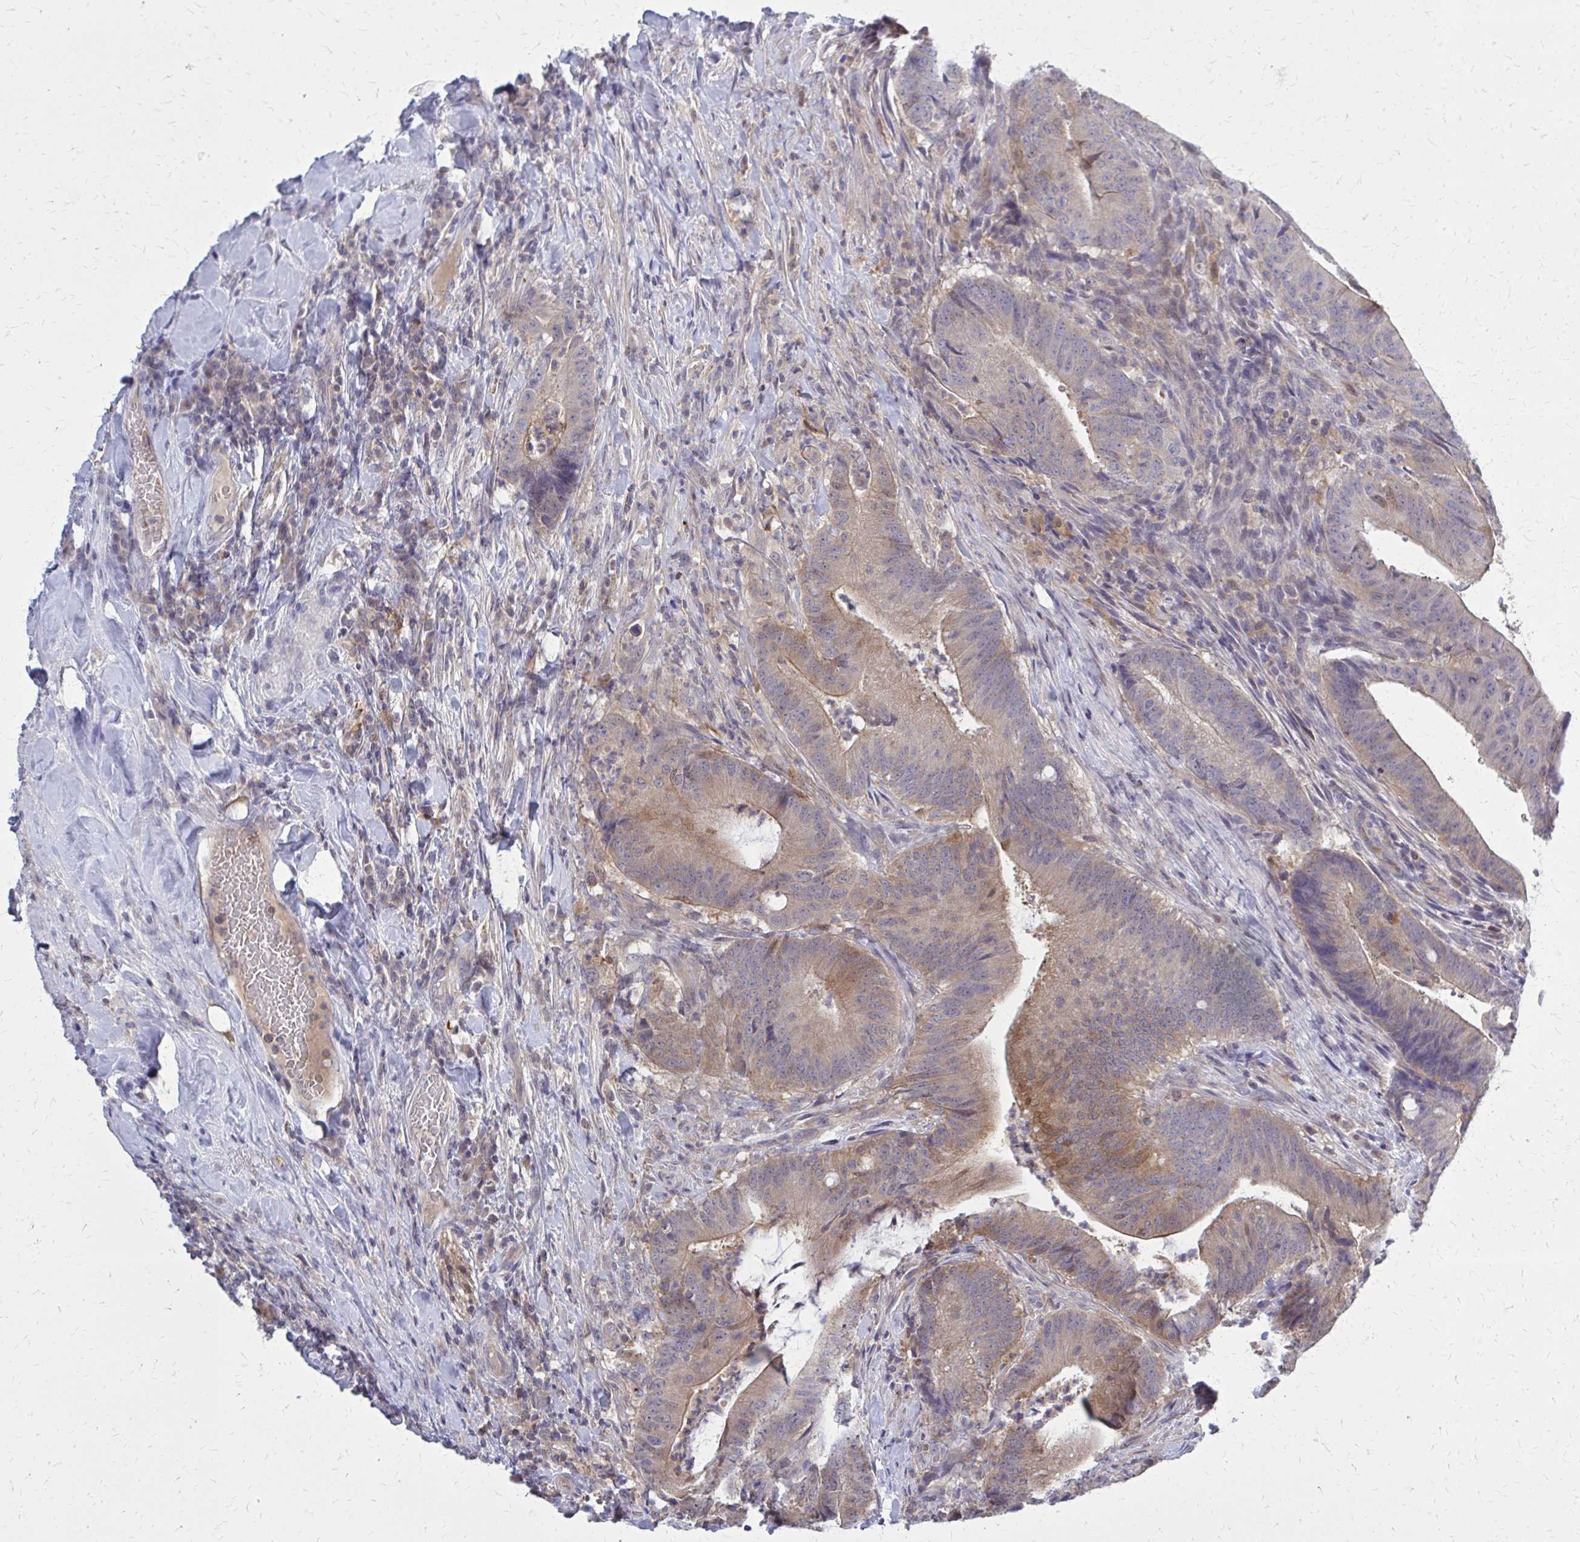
{"staining": {"intensity": "moderate", "quantity": "25%-75%", "location": "cytoplasmic/membranous"}, "tissue": "colorectal cancer", "cell_type": "Tumor cells", "image_type": "cancer", "snomed": [{"axis": "morphology", "description": "Adenocarcinoma, NOS"}, {"axis": "topography", "description": "Colon"}], "caption": "The photomicrograph displays immunohistochemical staining of colorectal adenocarcinoma. There is moderate cytoplasmic/membranous expression is appreciated in approximately 25%-75% of tumor cells.", "gene": "DBI", "patient": {"sex": "female", "age": 43}}